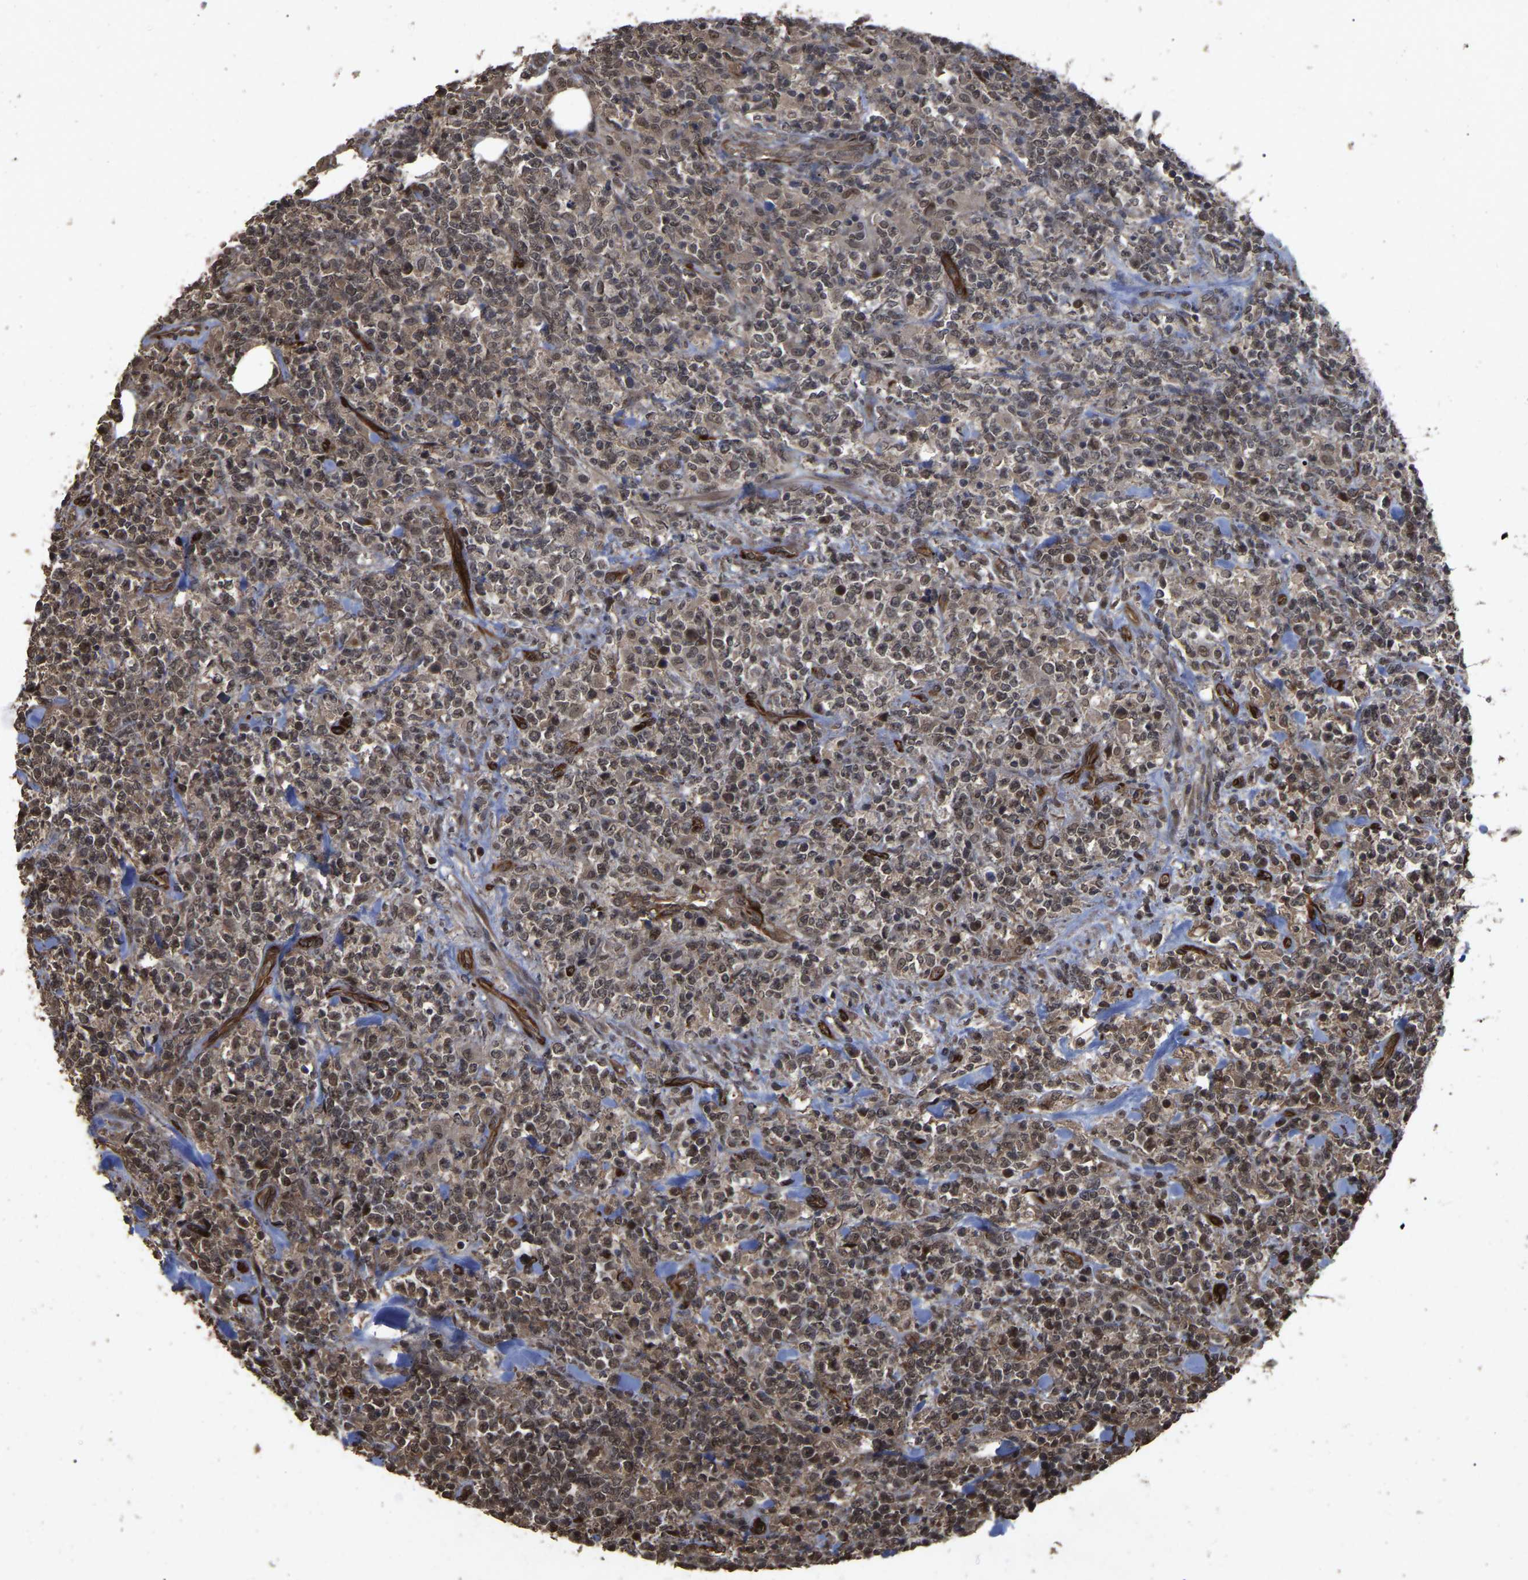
{"staining": {"intensity": "weak", "quantity": ">75%", "location": "cytoplasmic/membranous,nuclear"}, "tissue": "lymphoma", "cell_type": "Tumor cells", "image_type": "cancer", "snomed": [{"axis": "morphology", "description": "Malignant lymphoma, non-Hodgkin's type, High grade"}, {"axis": "topography", "description": "Soft tissue"}], "caption": "Brown immunohistochemical staining in high-grade malignant lymphoma, non-Hodgkin's type shows weak cytoplasmic/membranous and nuclear positivity in approximately >75% of tumor cells.", "gene": "FAM161B", "patient": {"sex": "male", "age": 18}}